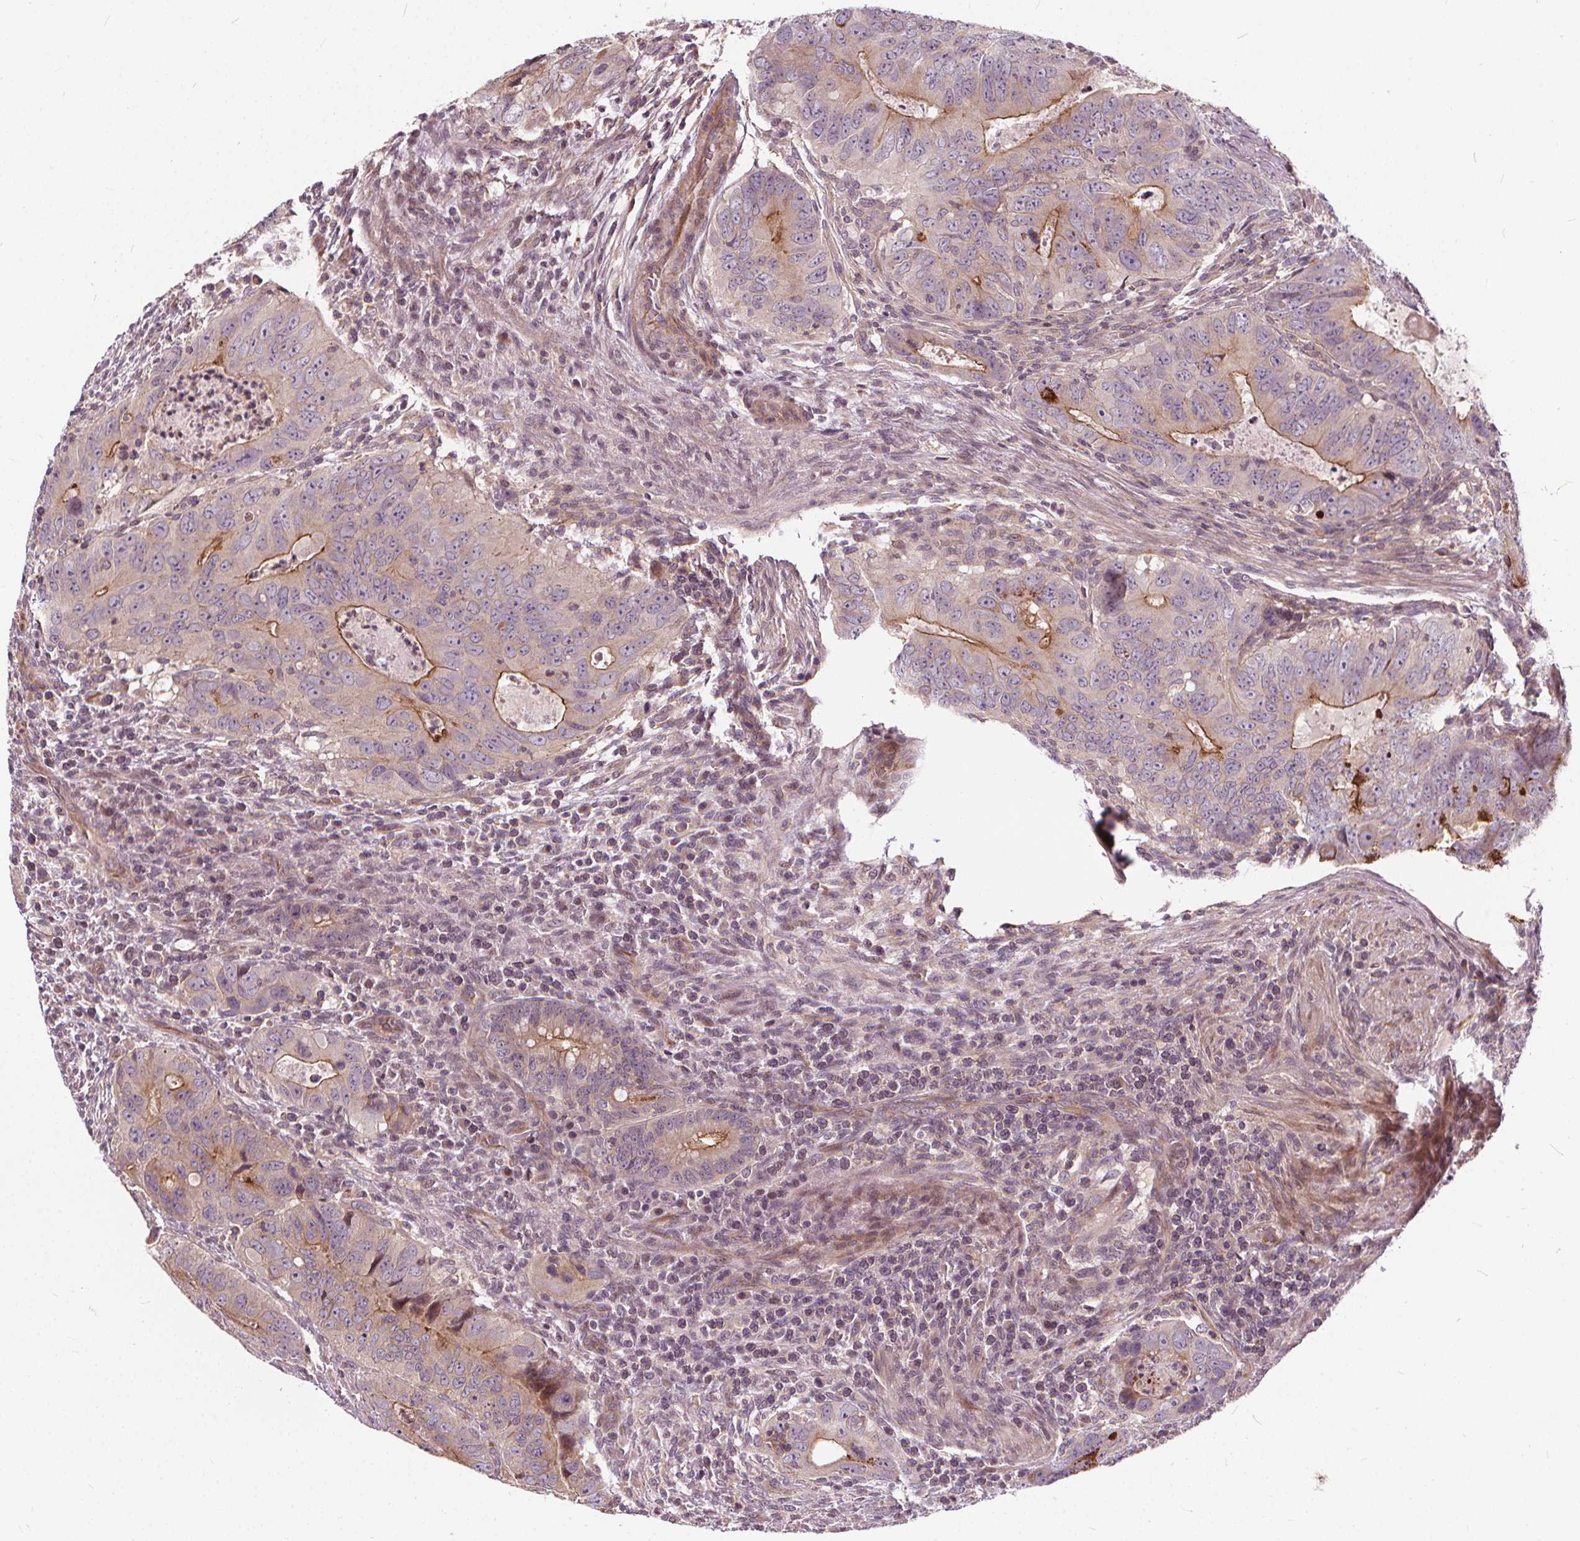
{"staining": {"intensity": "moderate", "quantity": "25%-75%", "location": "cytoplasmic/membranous"}, "tissue": "colorectal cancer", "cell_type": "Tumor cells", "image_type": "cancer", "snomed": [{"axis": "morphology", "description": "Adenocarcinoma, NOS"}, {"axis": "topography", "description": "Colon"}], "caption": "The histopathology image shows staining of colorectal adenocarcinoma, revealing moderate cytoplasmic/membranous protein staining (brown color) within tumor cells.", "gene": "INPP5E", "patient": {"sex": "male", "age": 79}}